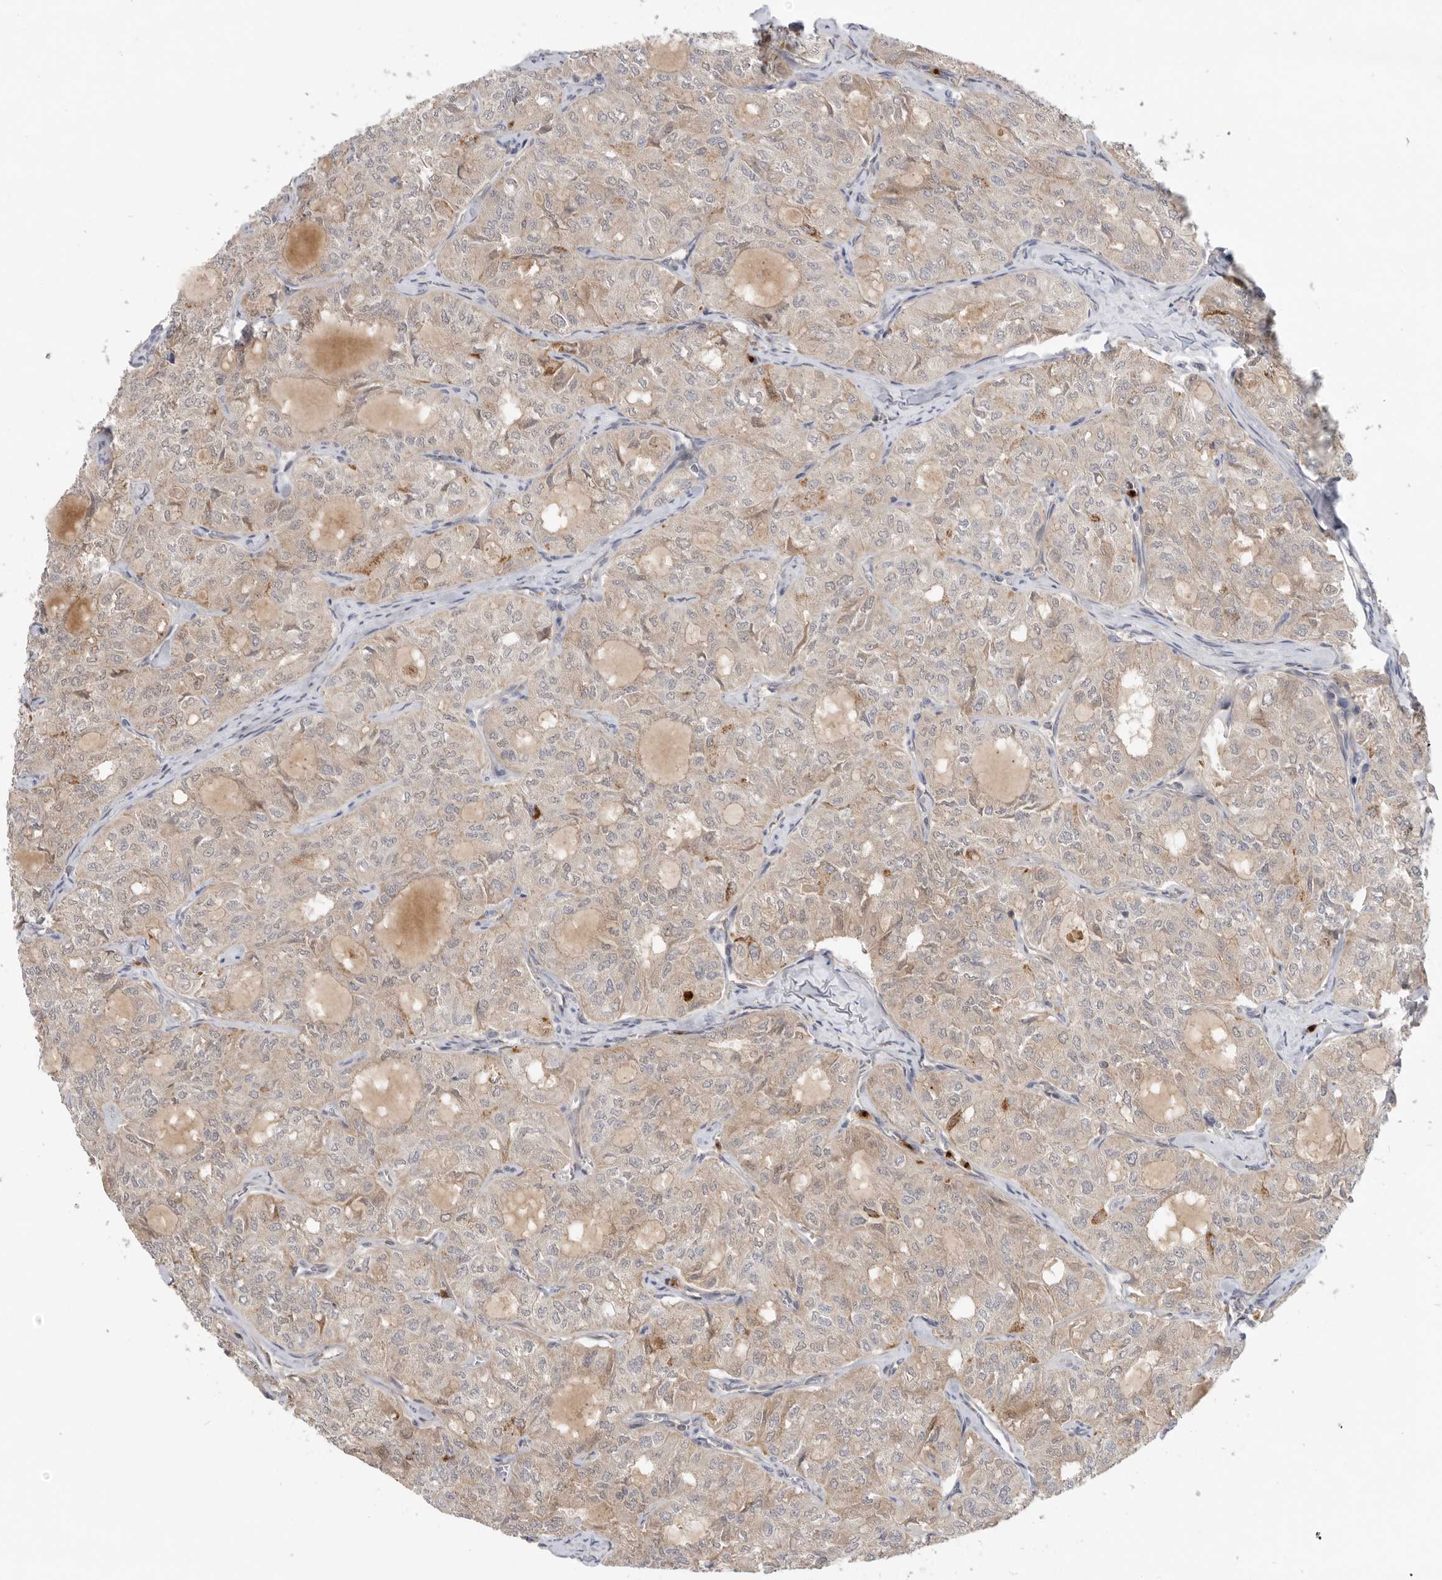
{"staining": {"intensity": "weak", "quantity": "<25%", "location": "cytoplasmic/membranous"}, "tissue": "thyroid cancer", "cell_type": "Tumor cells", "image_type": "cancer", "snomed": [{"axis": "morphology", "description": "Follicular adenoma carcinoma, NOS"}, {"axis": "topography", "description": "Thyroid gland"}], "caption": "Thyroid cancer stained for a protein using IHC displays no positivity tumor cells.", "gene": "GNE", "patient": {"sex": "male", "age": 75}}